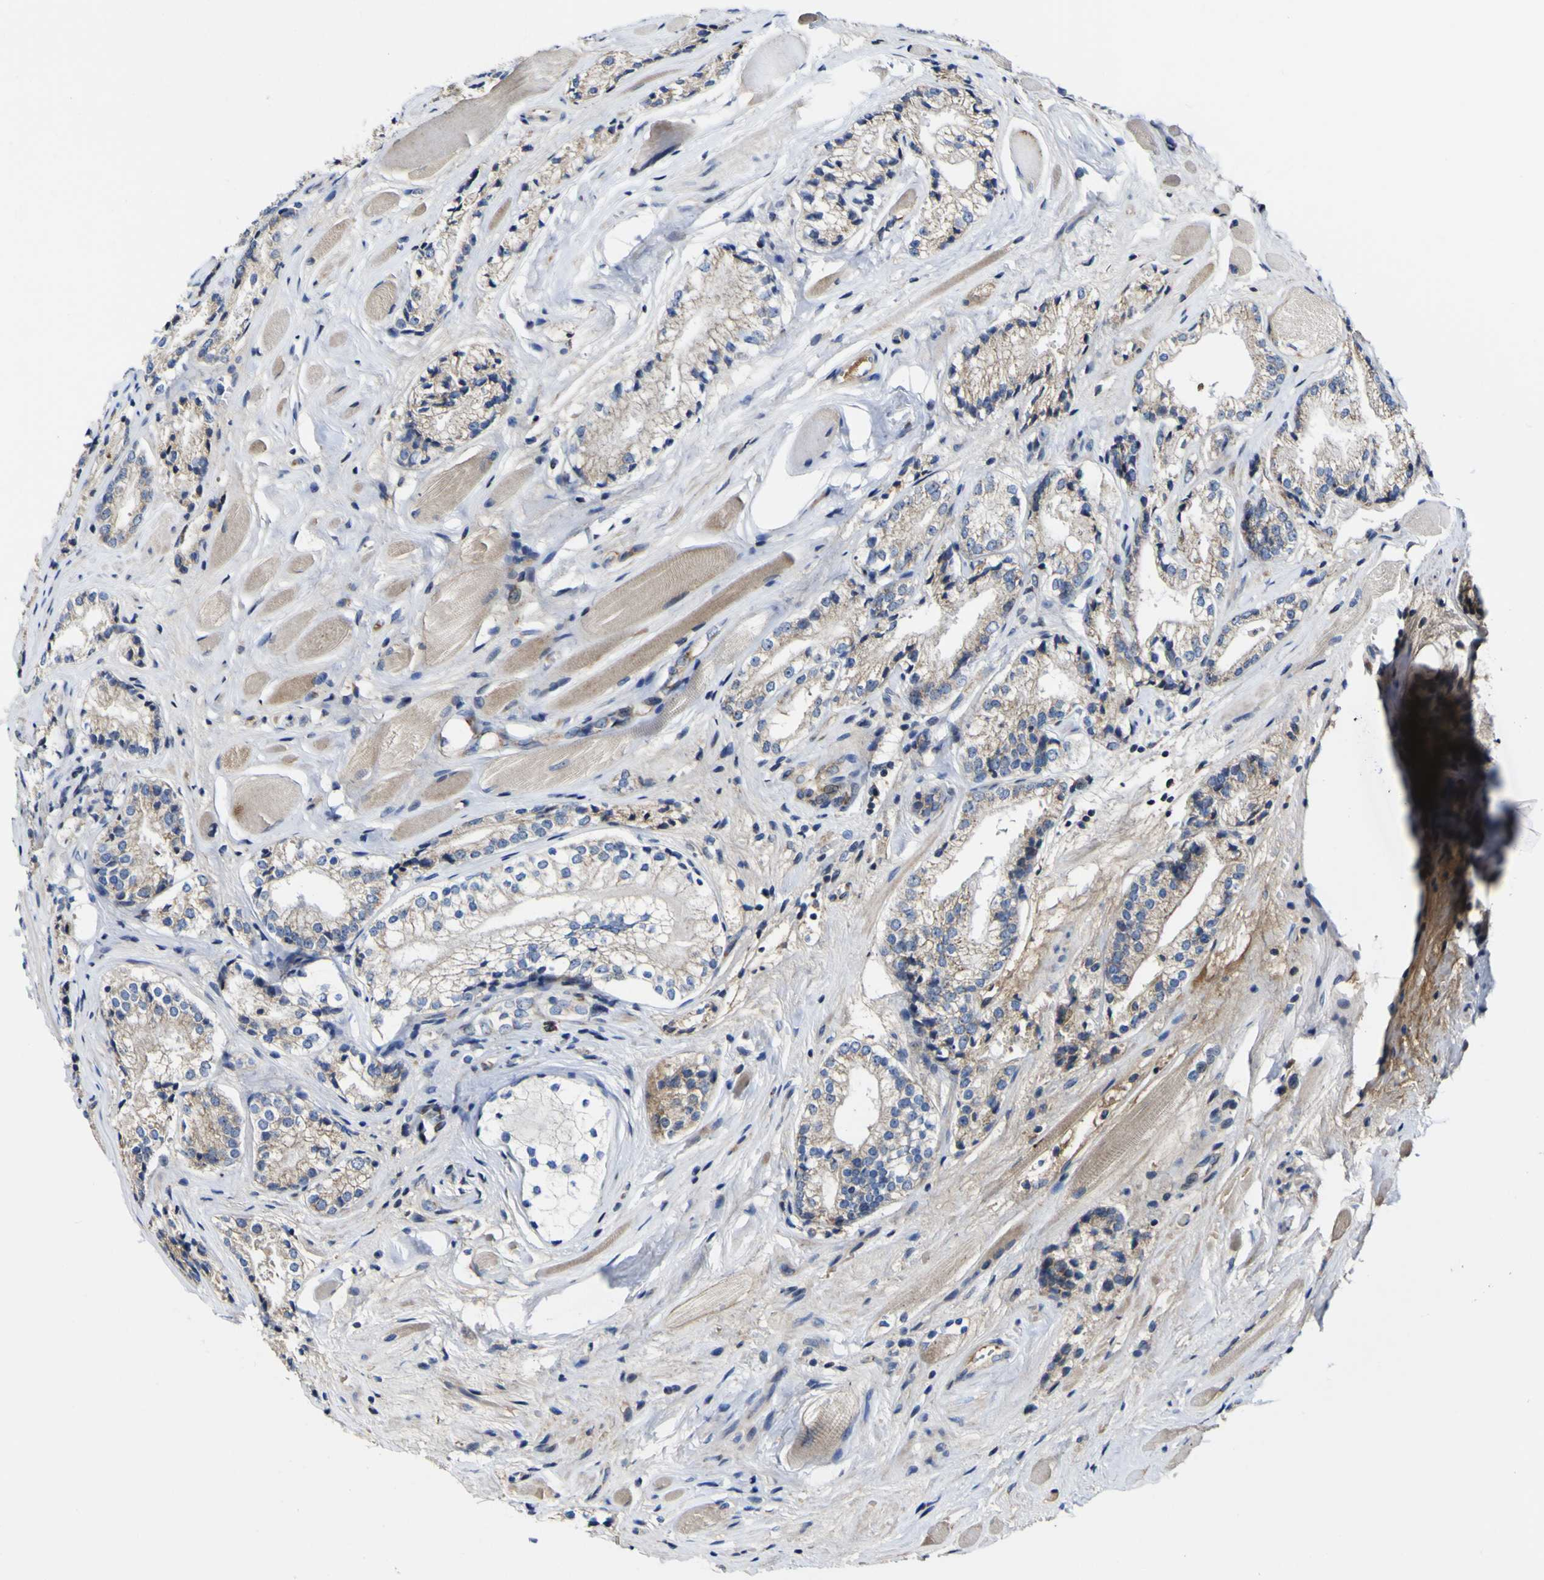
{"staining": {"intensity": "weak", "quantity": "25%-75%", "location": "cytoplasmic/membranous"}, "tissue": "prostate cancer", "cell_type": "Tumor cells", "image_type": "cancer", "snomed": [{"axis": "morphology", "description": "Adenocarcinoma, Low grade"}, {"axis": "topography", "description": "Prostate"}], "caption": "DAB immunohistochemical staining of human prostate cancer displays weak cytoplasmic/membranous protein staining in approximately 25%-75% of tumor cells.", "gene": "CCDC90B", "patient": {"sex": "male", "age": 60}}